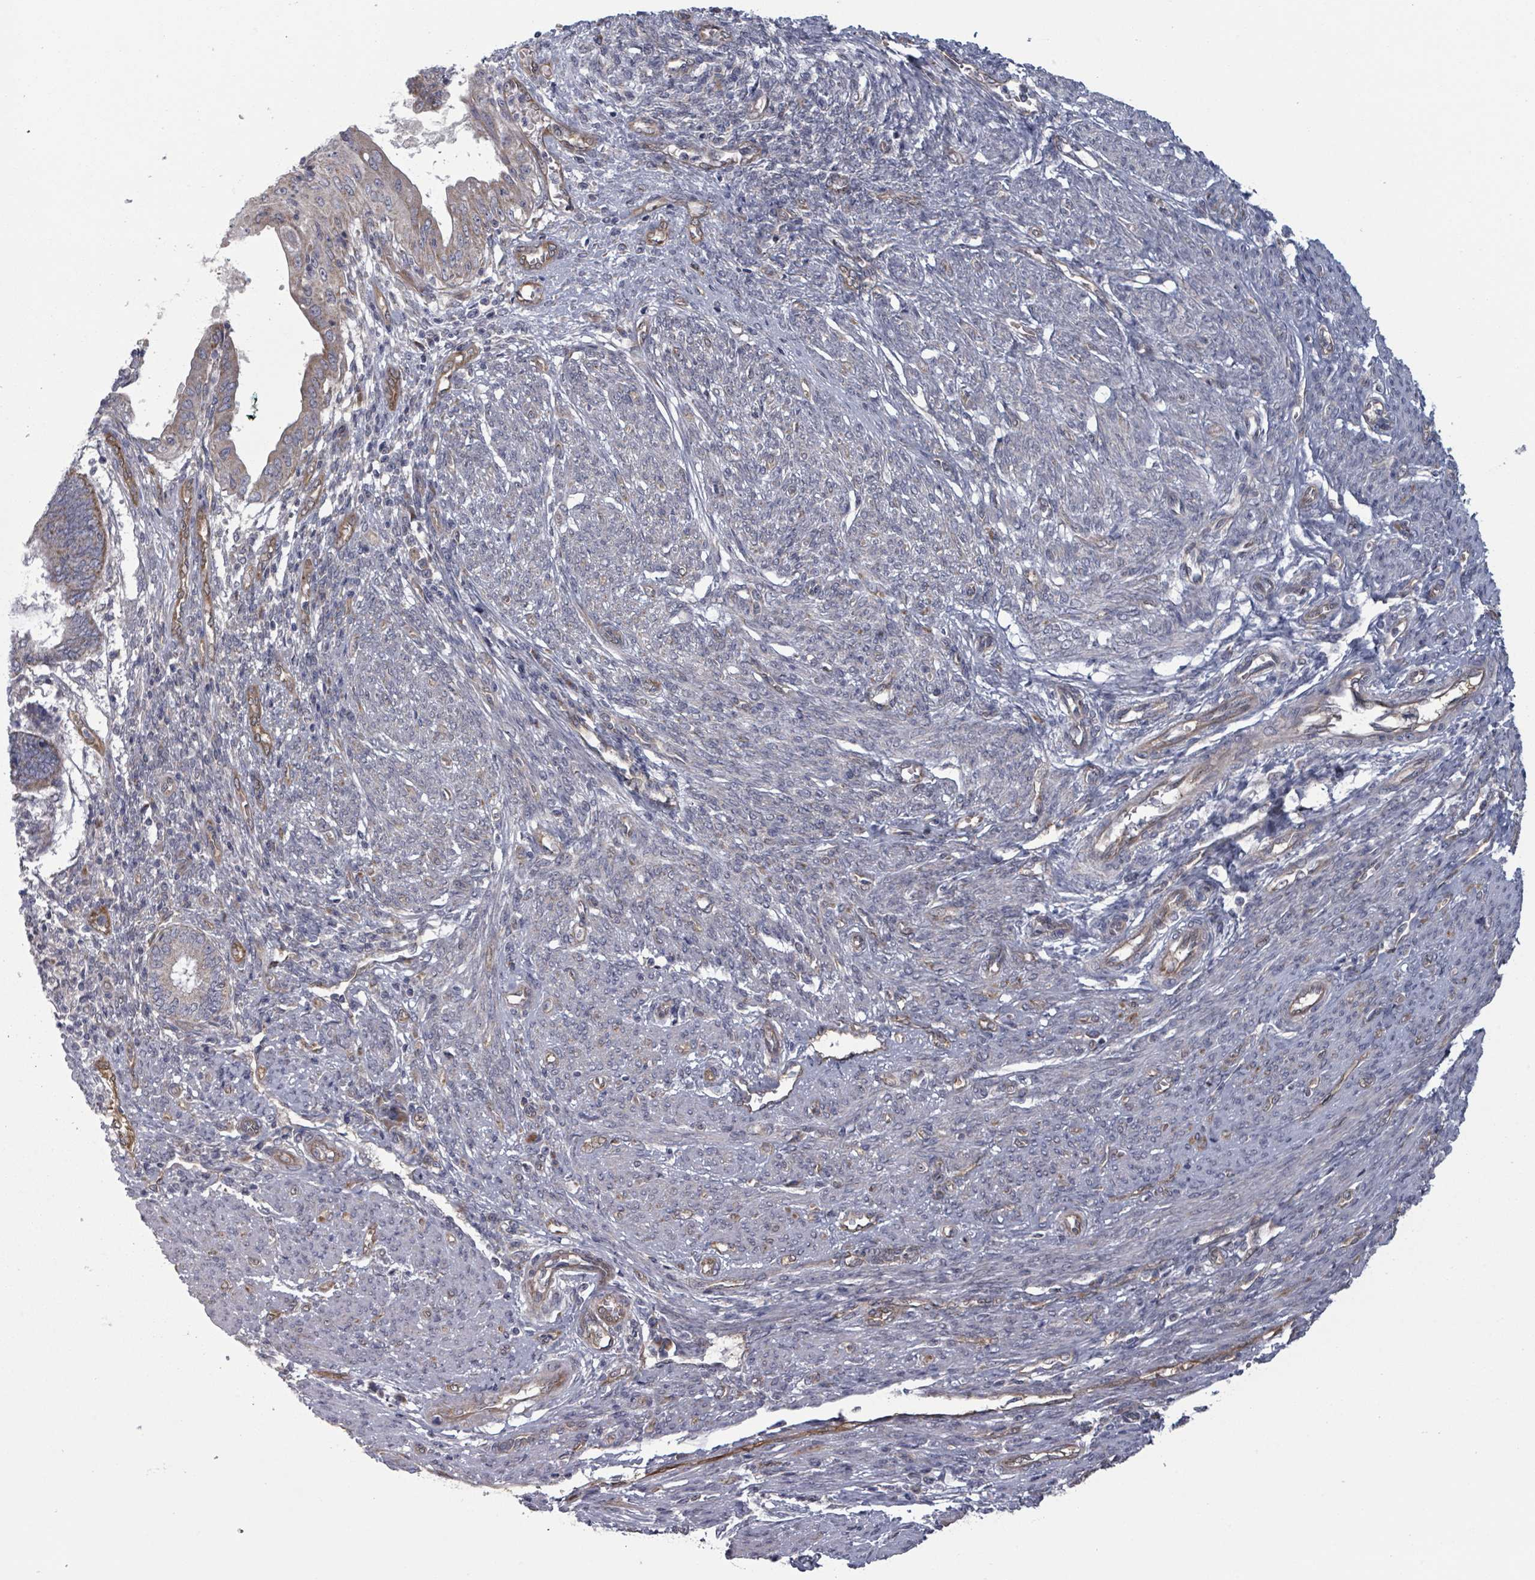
{"staining": {"intensity": "moderate", "quantity": "<25%", "location": "cytoplasmic/membranous"}, "tissue": "endometrial cancer", "cell_type": "Tumor cells", "image_type": "cancer", "snomed": [{"axis": "morphology", "description": "Adenocarcinoma, NOS"}, {"axis": "topography", "description": "Uterus"}, {"axis": "topography", "description": "Endometrium"}], "caption": "Immunohistochemical staining of human endometrial cancer (adenocarcinoma) displays moderate cytoplasmic/membranous protein positivity in approximately <25% of tumor cells. (DAB (3,3'-diaminobenzidine) = brown stain, brightfield microscopy at high magnification).", "gene": "FKBP1A", "patient": {"sex": "female", "age": 70}}